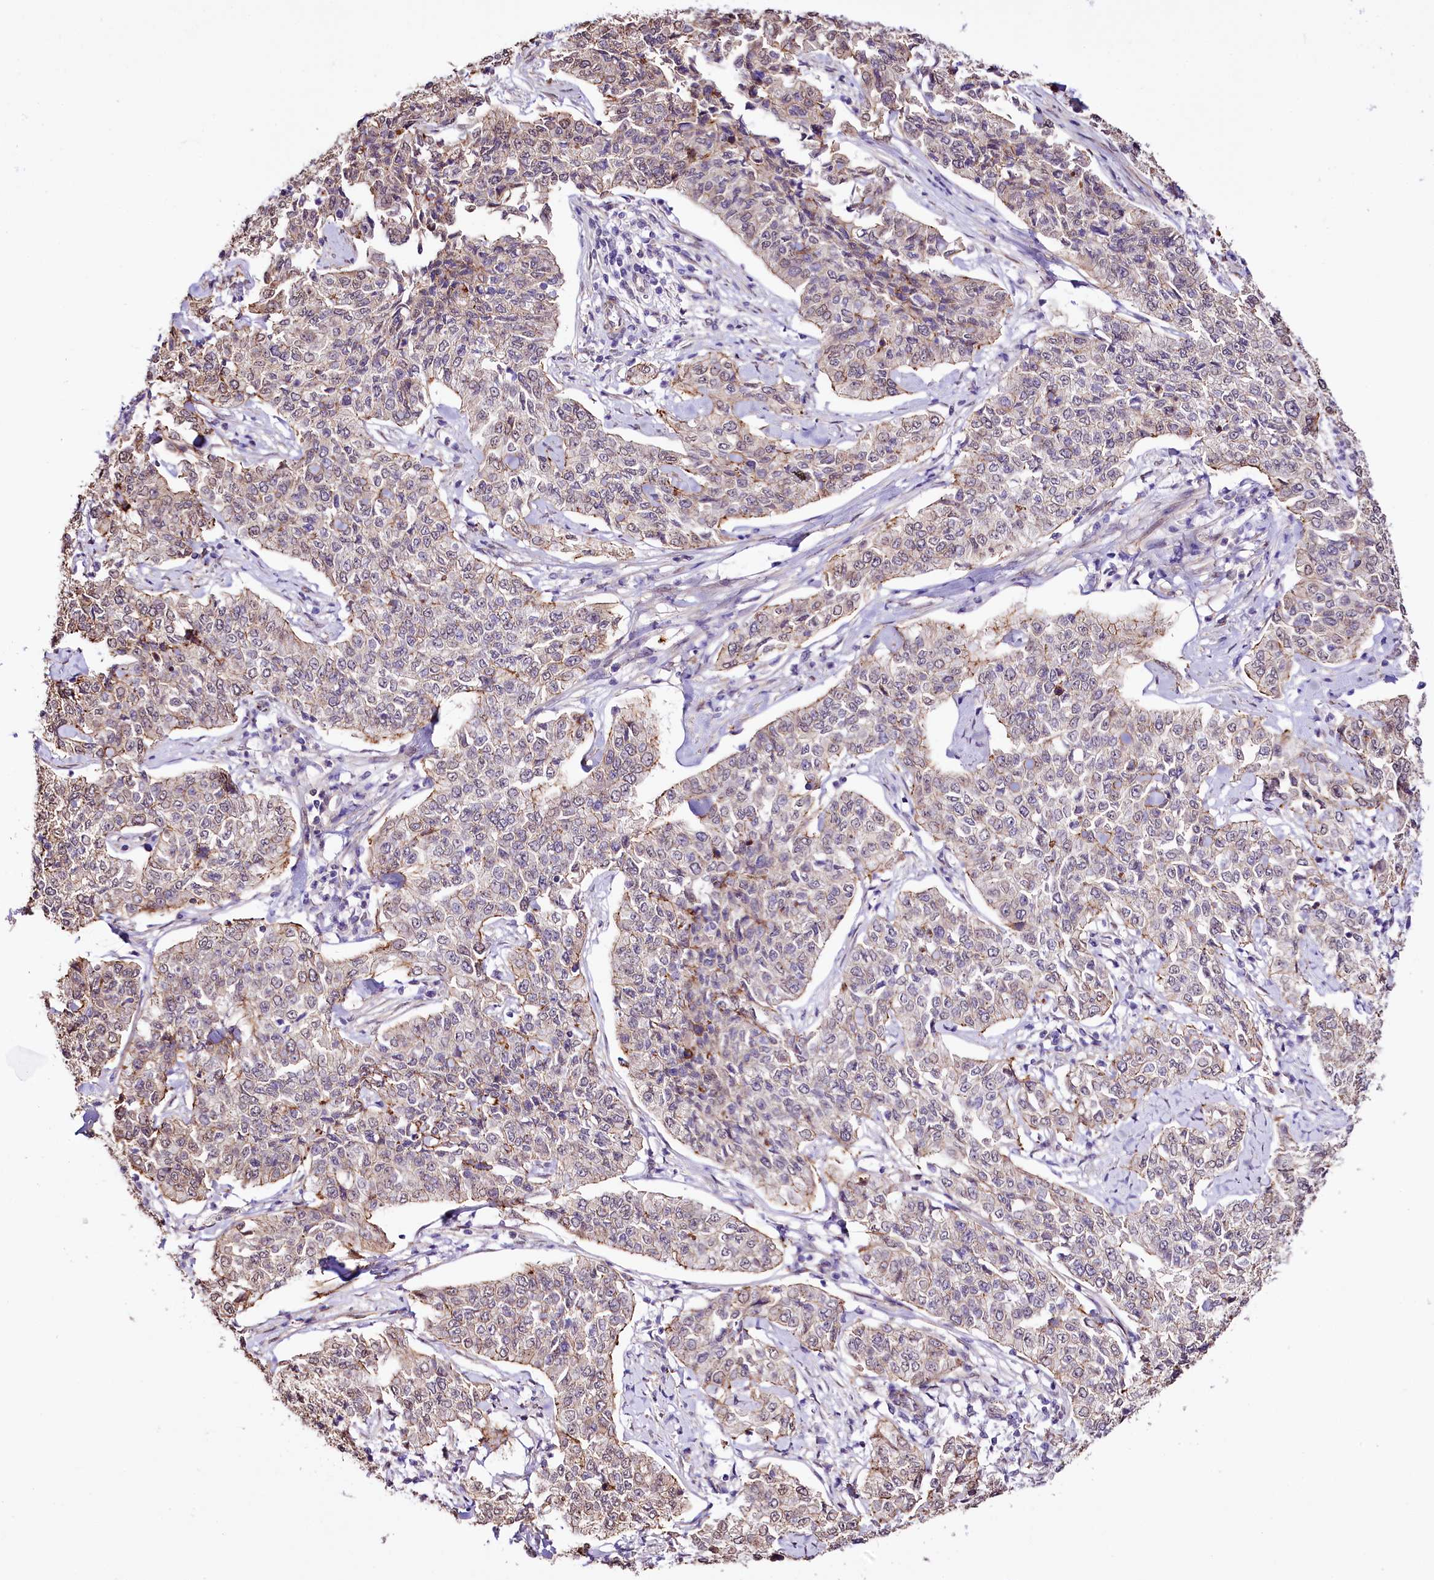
{"staining": {"intensity": "weak", "quantity": "<25%", "location": "cytoplasmic/membranous"}, "tissue": "cervical cancer", "cell_type": "Tumor cells", "image_type": "cancer", "snomed": [{"axis": "morphology", "description": "Squamous cell carcinoma, NOS"}, {"axis": "topography", "description": "Cervix"}], "caption": "Immunohistochemical staining of cervical squamous cell carcinoma reveals no significant expression in tumor cells.", "gene": "ST7", "patient": {"sex": "female", "age": 35}}